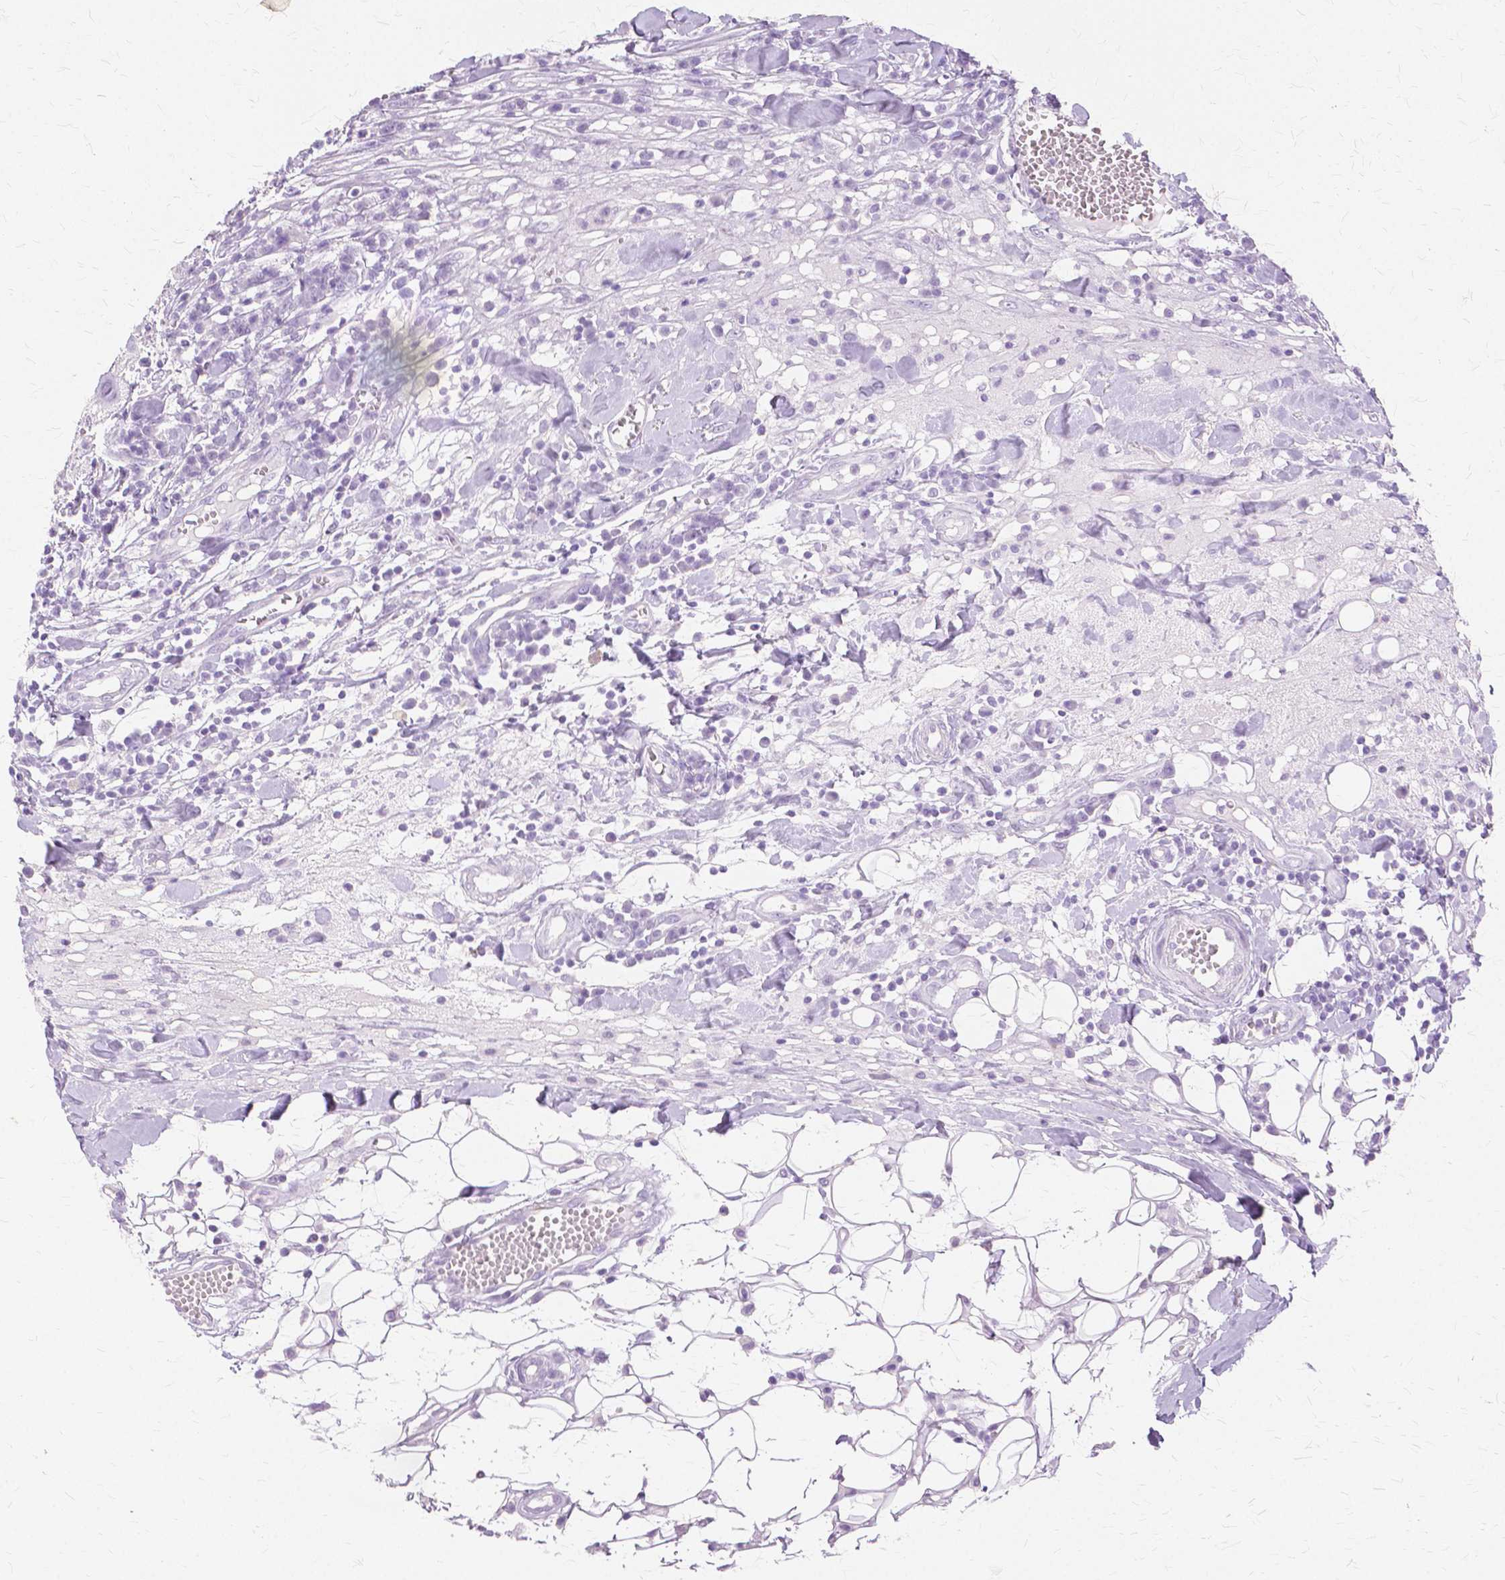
{"staining": {"intensity": "negative", "quantity": "none", "location": "none"}, "tissue": "breast cancer", "cell_type": "Tumor cells", "image_type": "cancer", "snomed": [{"axis": "morphology", "description": "Duct carcinoma"}, {"axis": "topography", "description": "Breast"}], "caption": "DAB (3,3'-diaminobenzidine) immunohistochemical staining of human intraductal carcinoma (breast) displays no significant staining in tumor cells. (Immunohistochemistry (ihc), brightfield microscopy, high magnification).", "gene": "TGM1", "patient": {"sex": "female", "age": 30}}